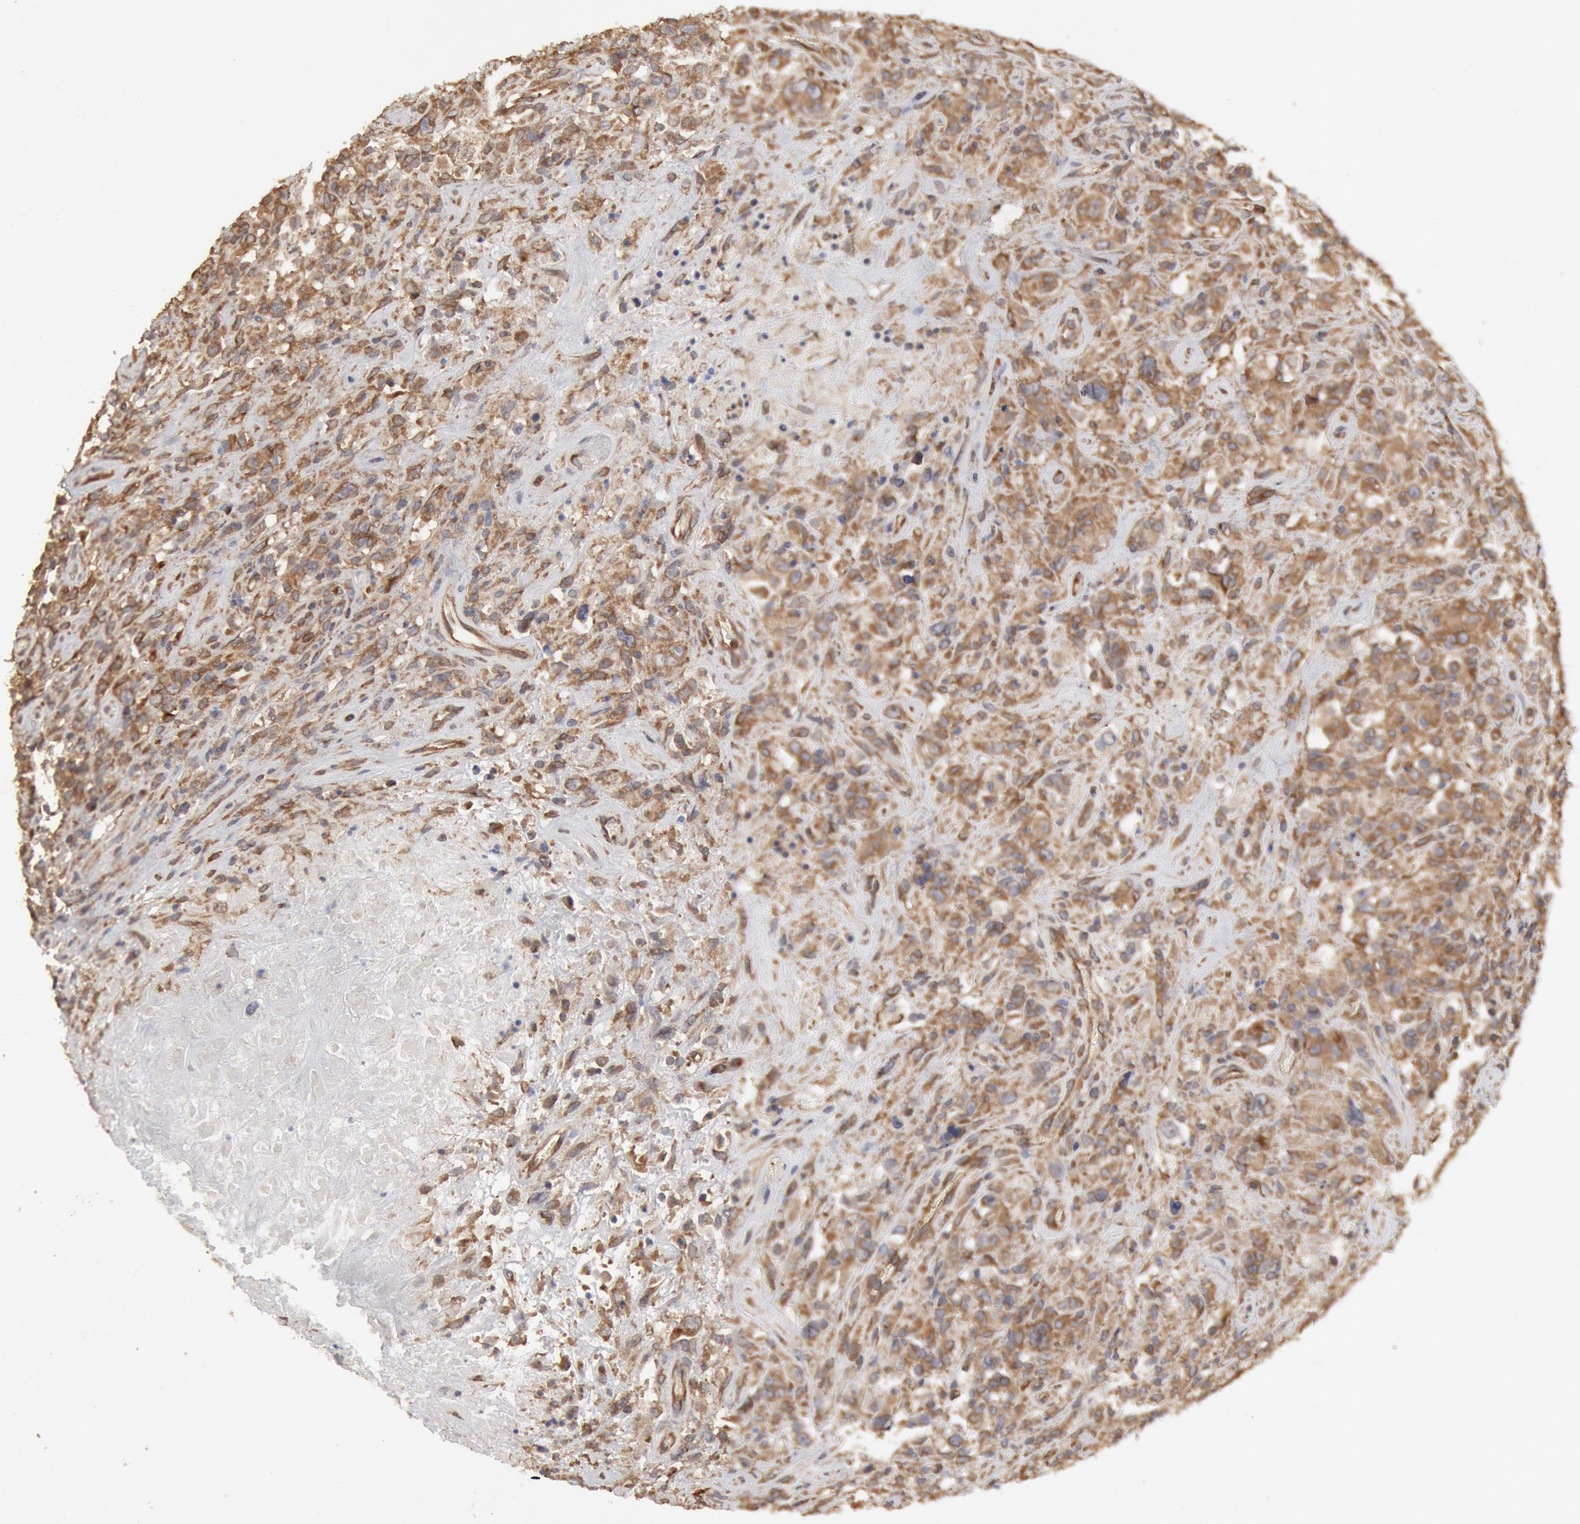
{"staining": {"intensity": "moderate", "quantity": ">75%", "location": "cytoplasmic/membranous"}, "tissue": "lymphoma", "cell_type": "Tumor cells", "image_type": "cancer", "snomed": [{"axis": "morphology", "description": "Hodgkin's disease, NOS"}, {"axis": "topography", "description": "Lymph node"}], "caption": "Immunohistochemistry (IHC) (DAB (3,3'-diaminobenzidine)) staining of human lymphoma displays moderate cytoplasmic/membranous protein positivity in approximately >75% of tumor cells.", "gene": "OSBPL8", "patient": {"sex": "male", "age": 46}}